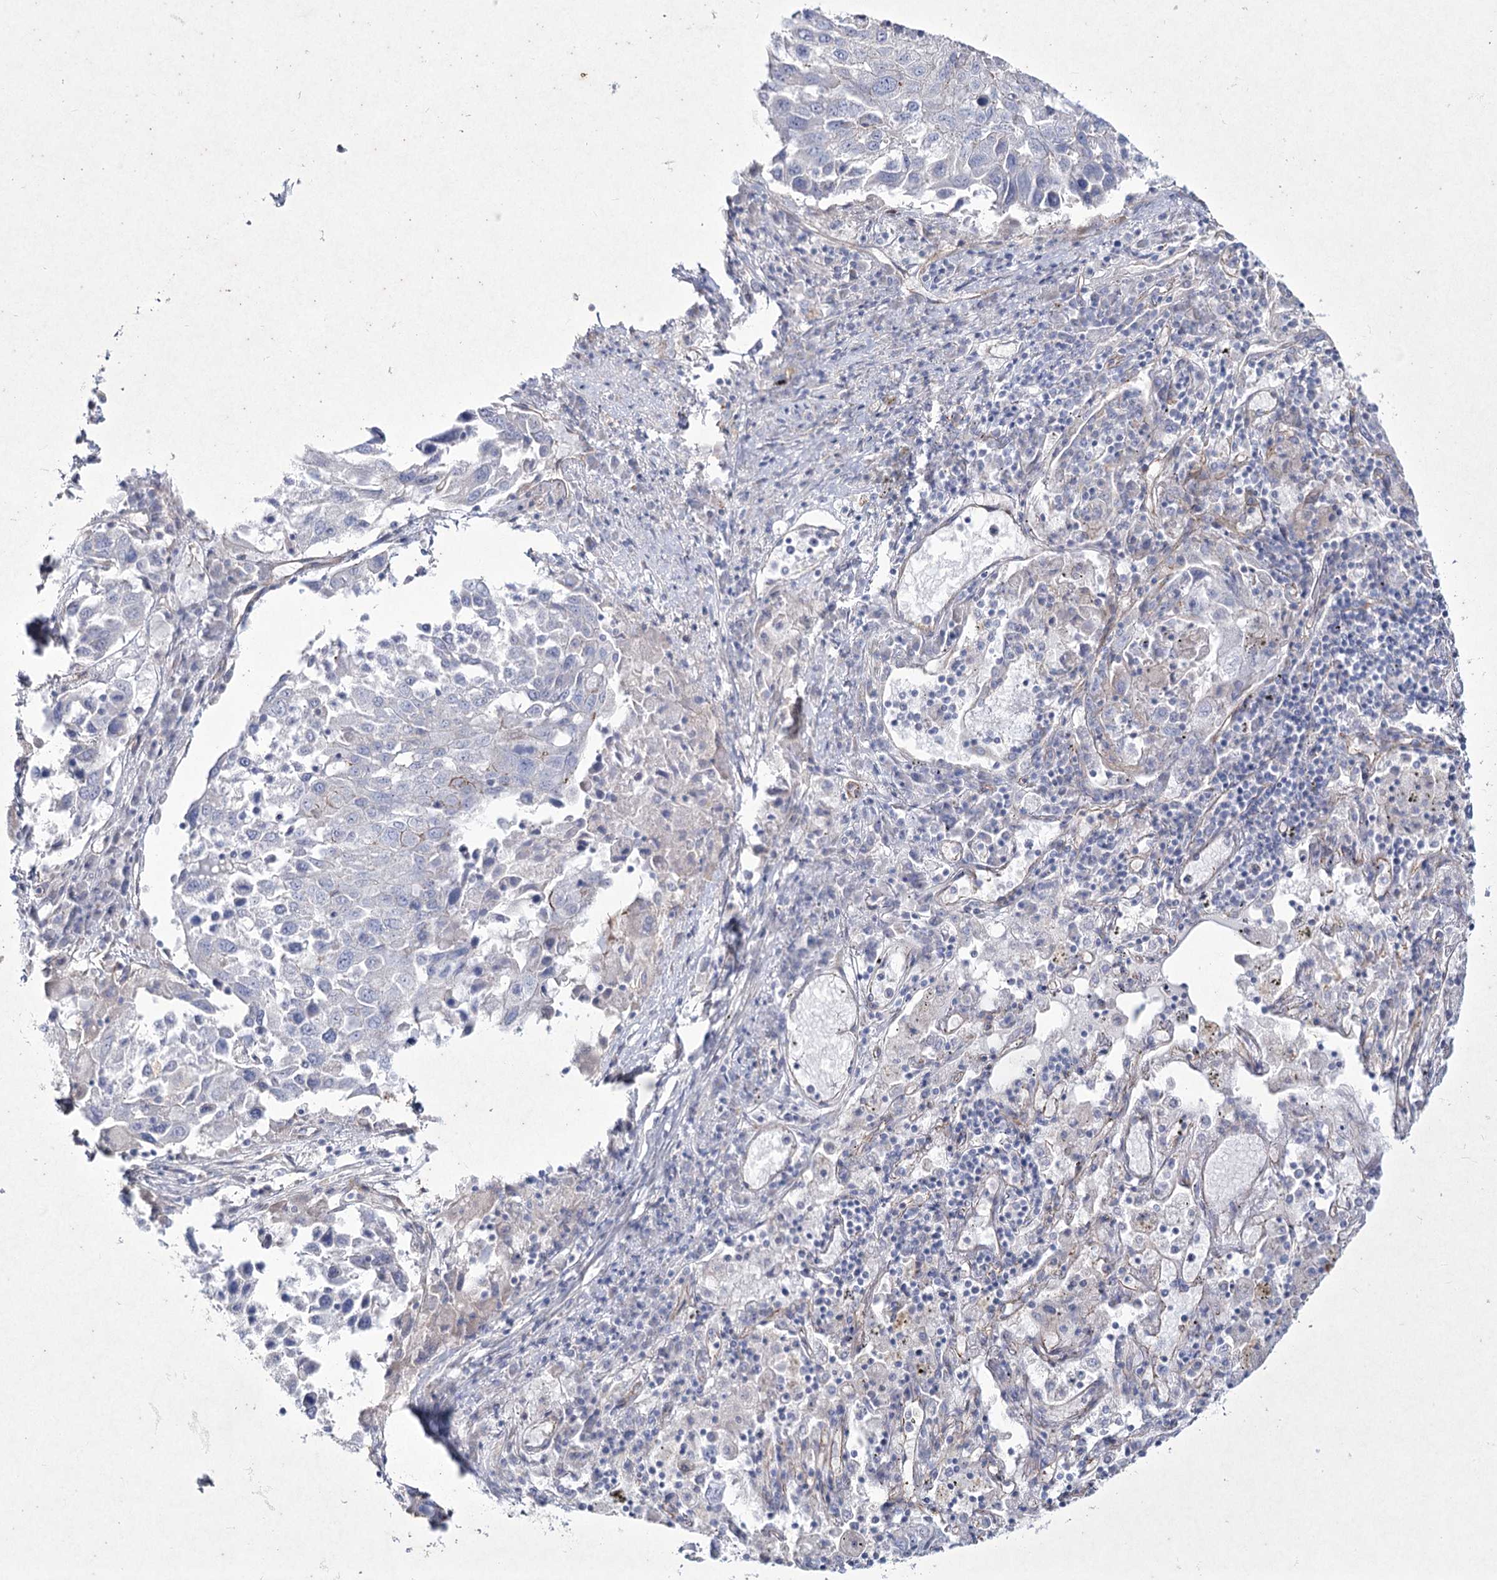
{"staining": {"intensity": "negative", "quantity": "none", "location": "none"}, "tissue": "lung cancer", "cell_type": "Tumor cells", "image_type": "cancer", "snomed": [{"axis": "morphology", "description": "Squamous cell carcinoma, NOS"}, {"axis": "topography", "description": "Lung"}], "caption": "Immunohistochemistry histopathology image of lung cancer stained for a protein (brown), which reveals no positivity in tumor cells. The staining is performed using DAB brown chromogen with nuclei counter-stained in using hematoxylin.", "gene": "LDLRAD3", "patient": {"sex": "male", "age": 65}}